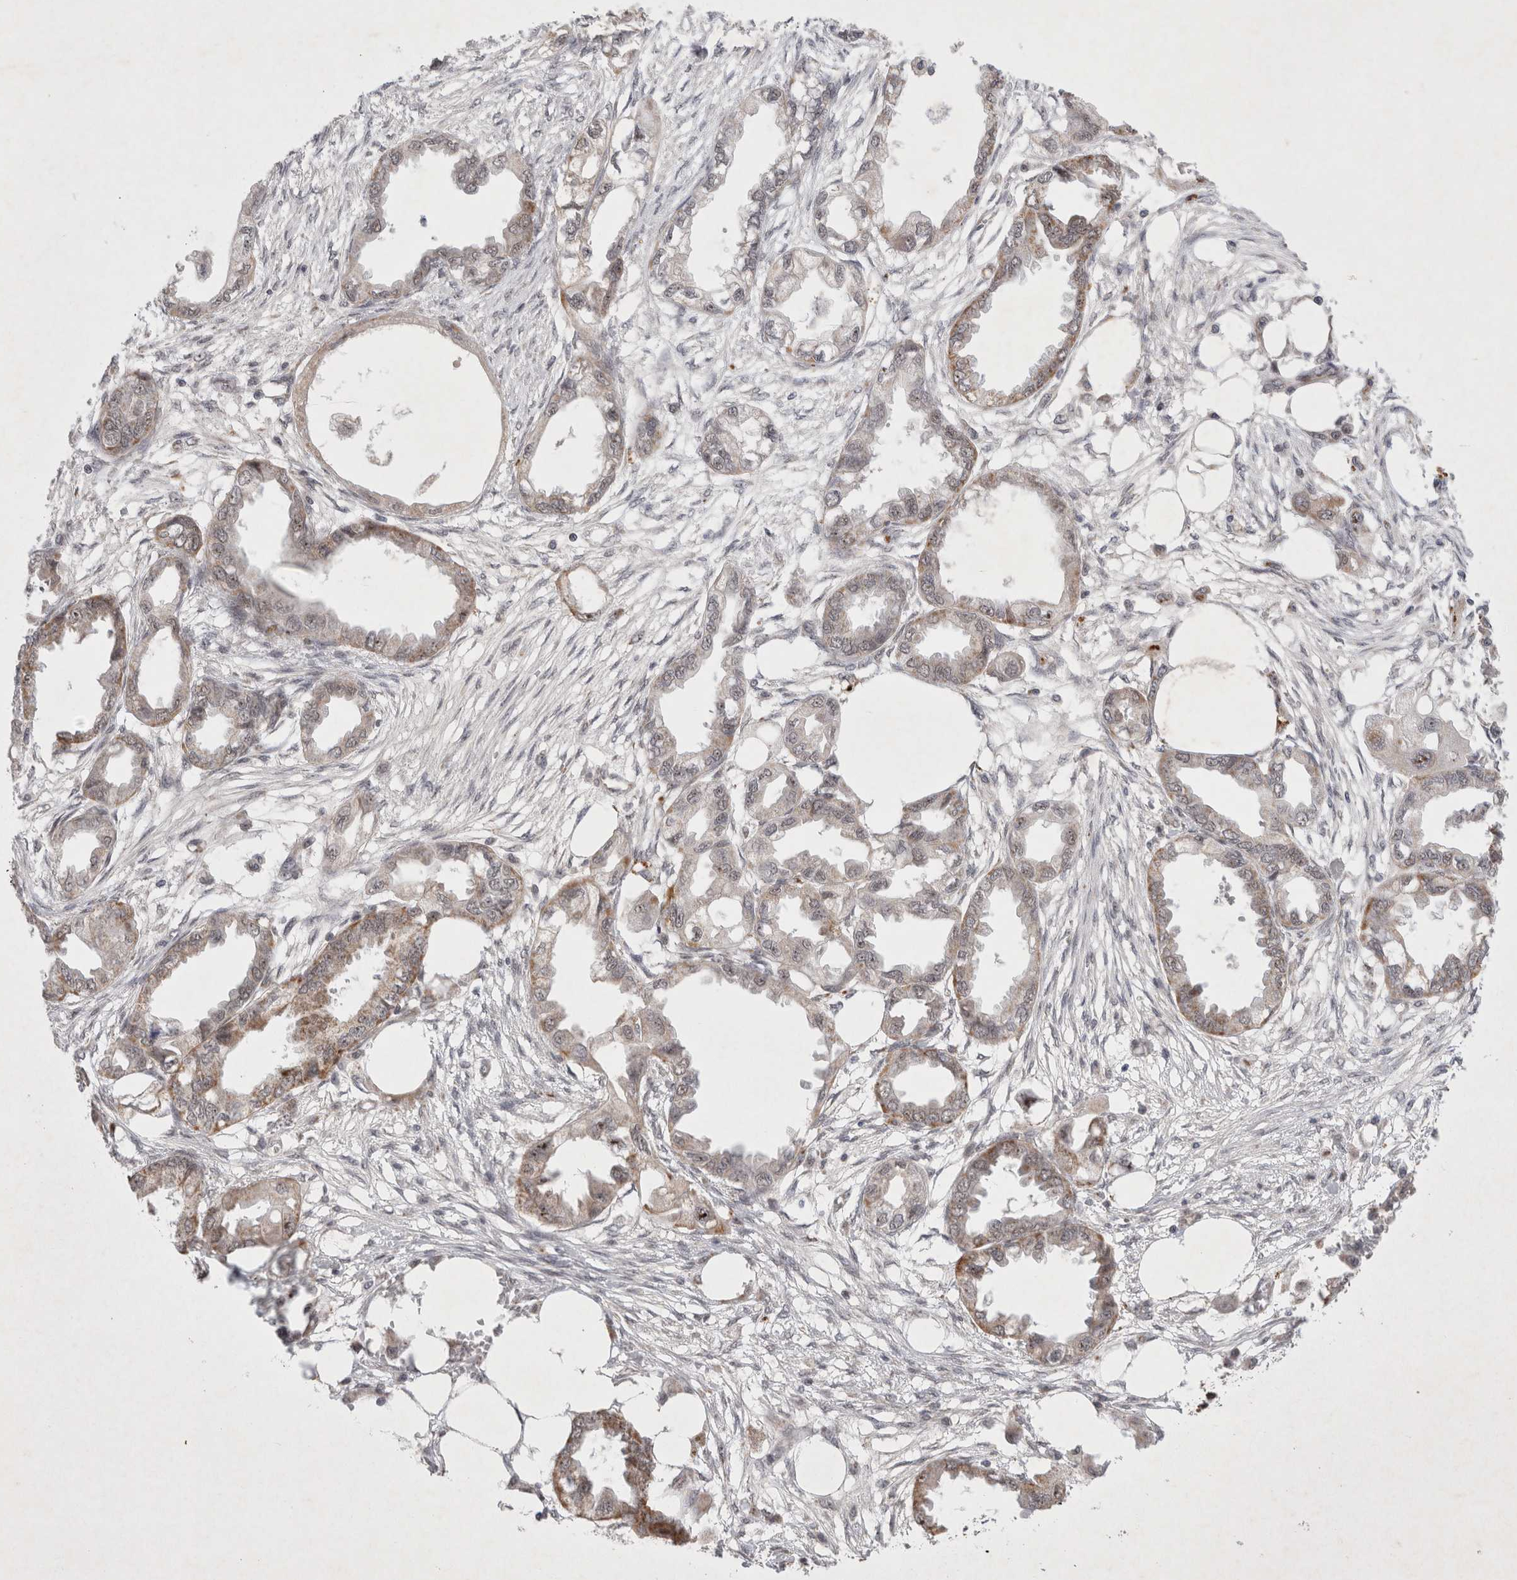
{"staining": {"intensity": "weak", "quantity": "<25%", "location": "cytoplasmic/membranous,nuclear"}, "tissue": "endometrial cancer", "cell_type": "Tumor cells", "image_type": "cancer", "snomed": [{"axis": "morphology", "description": "Adenocarcinoma, NOS"}, {"axis": "morphology", "description": "Adenocarcinoma, metastatic, NOS"}, {"axis": "topography", "description": "Adipose tissue"}, {"axis": "topography", "description": "Endometrium"}], "caption": "Endometrial metastatic adenocarcinoma was stained to show a protein in brown. There is no significant positivity in tumor cells.", "gene": "MRPL37", "patient": {"sex": "female", "age": 67}}